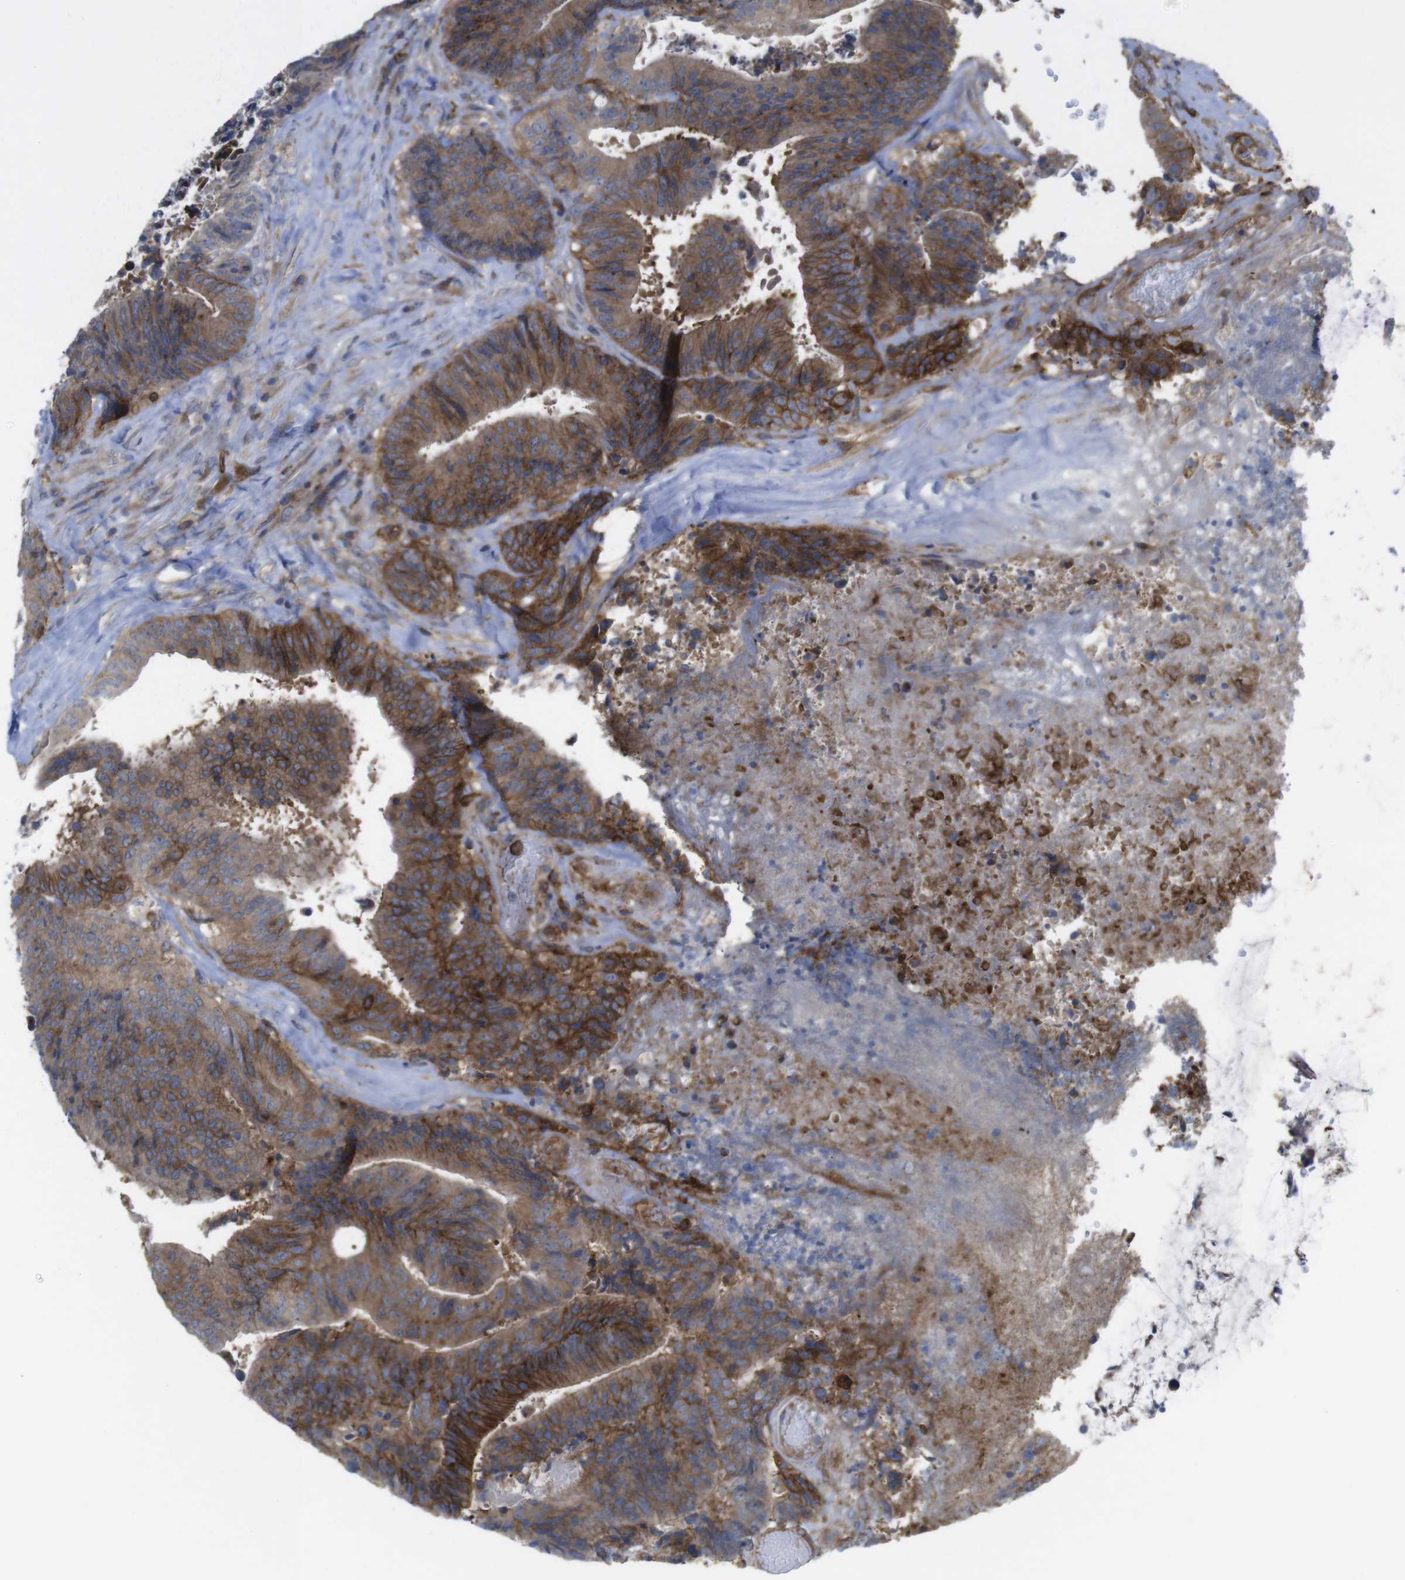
{"staining": {"intensity": "moderate", "quantity": ">75%", "location": "cytoplasmic/membranous"}, "tissue": "colorectal cancer", "cell_type": "Tumor cells", "image_type": "cancer", "snomed": [{"axis": "morphology", "description": "Adenocarcinoma, NOS"}, {"axis": "topography", "description": "Rectum"}], "caption": "Immunohistochemistry histopathology image of colorectal cancer (adenocarcinoma) stained for a protein (brown), which reveals medium levels of moderate cytoplasmic/membranous staining in approximately >75% of tumor cells.", "gene": "CCR6", "patient": {"sex": "male", "age": 72}}